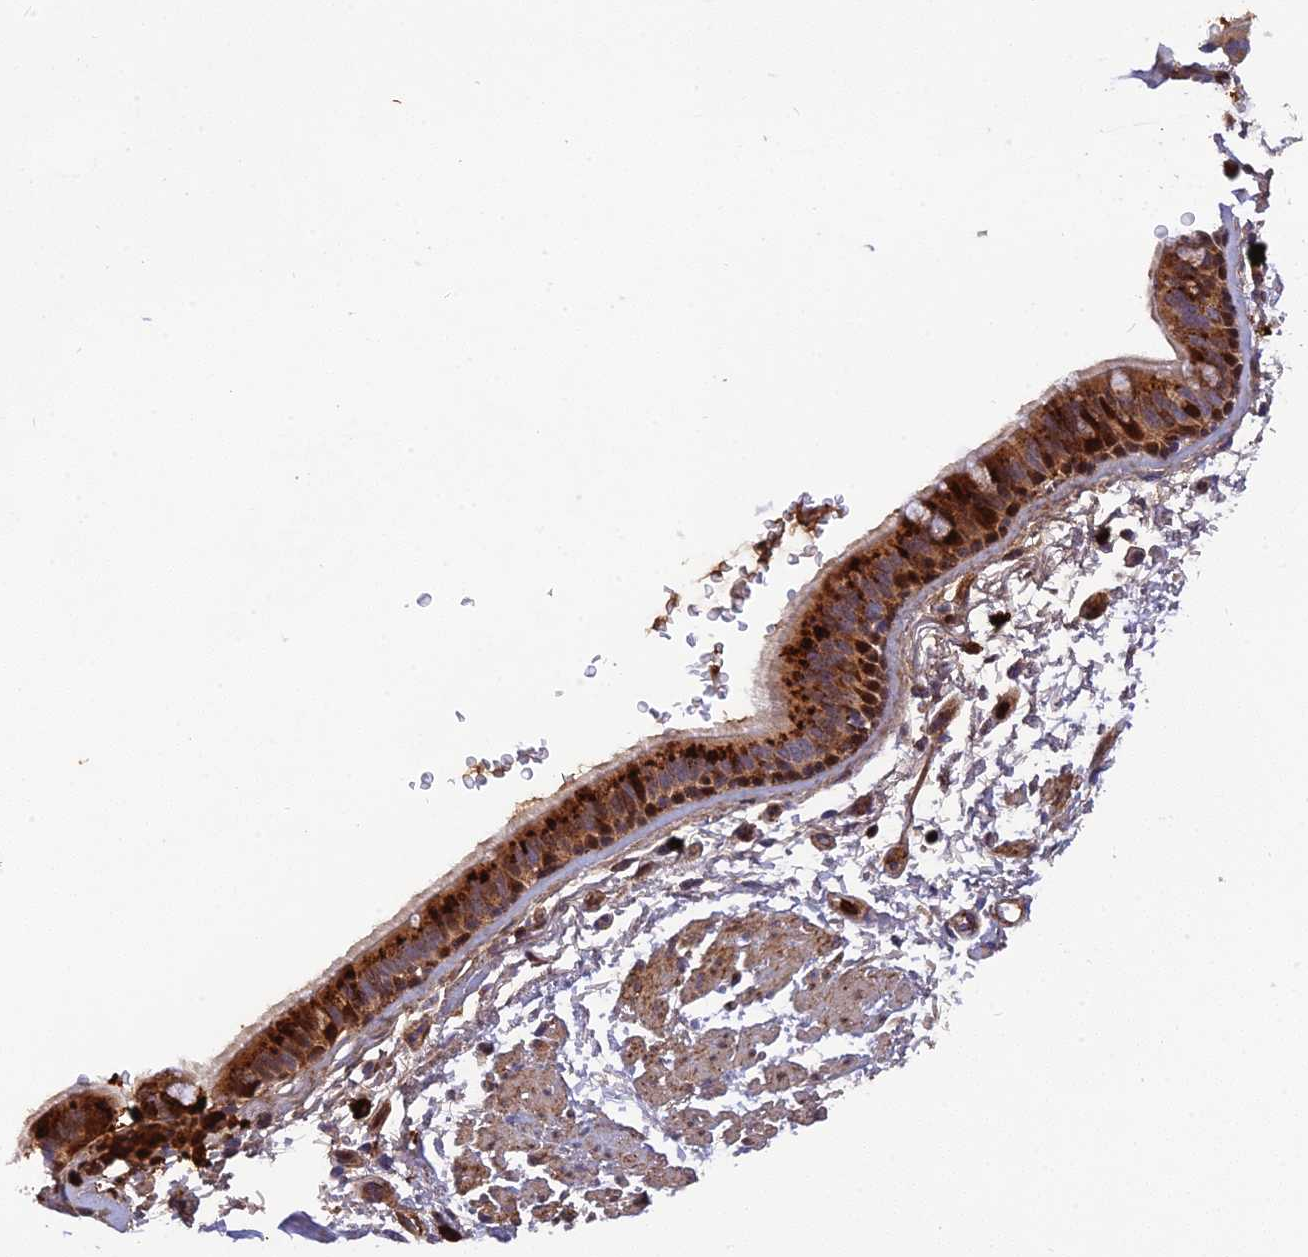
{"staining": {"intensity": "strong", "quantity": "25%-75%", "location": "cytoplasmic/membranous"}, "tissue": "bronchus", "cell_type": "Respiratory epithelial cells", "image_type": "normal", "snomed": [{"axis": "morphology", "description": "Normal tissue, NOS"}, {"axis": "topography", "description": "Lymph node"}, {"axis": "topography", "description": "Bronchus"}], "caption": "IHC image of unremarkable human bronchus stained for a protein (brown), which reveals high levels of strong cytoplasmic/membranous positivity in approximately 25%-75% of respiratory epithelial cells.", "gene": "CPSF4L", "patient": {"sex": "female", "age": 70}}